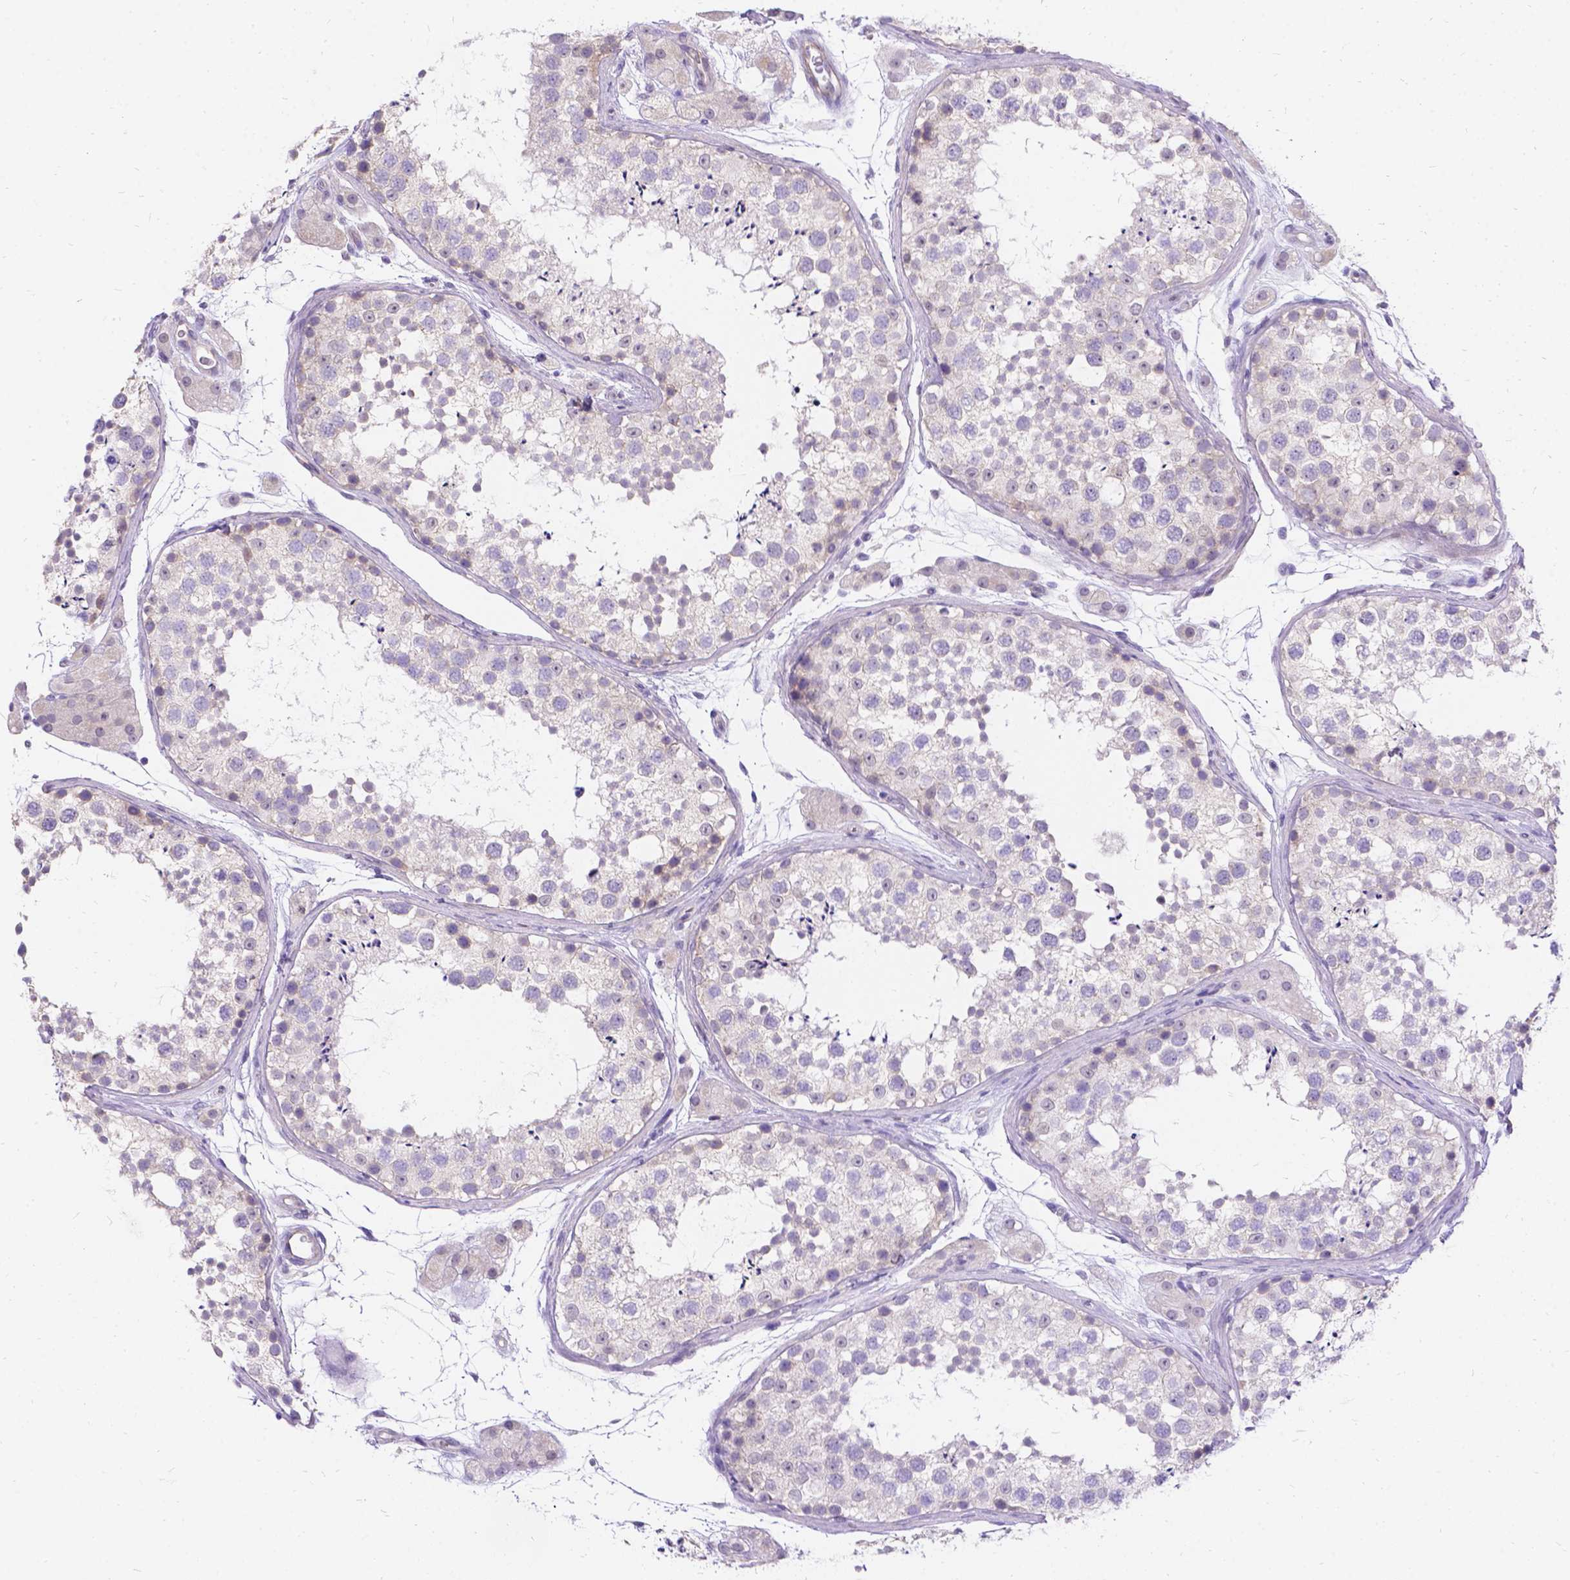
{"staining": {"intensity": "weak", "quantity": "<25%", "location": "cytoplasmic/membranous"}, "tissue": "testis", "cell_type": "Cells in seminiferous ducts", "image_type": "normal", "snomed": [{"axis": "morphology", "description": "Normal tissue, NOS"}, {"axis": "topography", "description": "Testis"}], "caption": "Immunohistochemistry (IHC) of normal testis displays no expression in cells in seminiferous ducts.", "gene": "PALS1", "patient": {"sex": "male", "age": 41}}